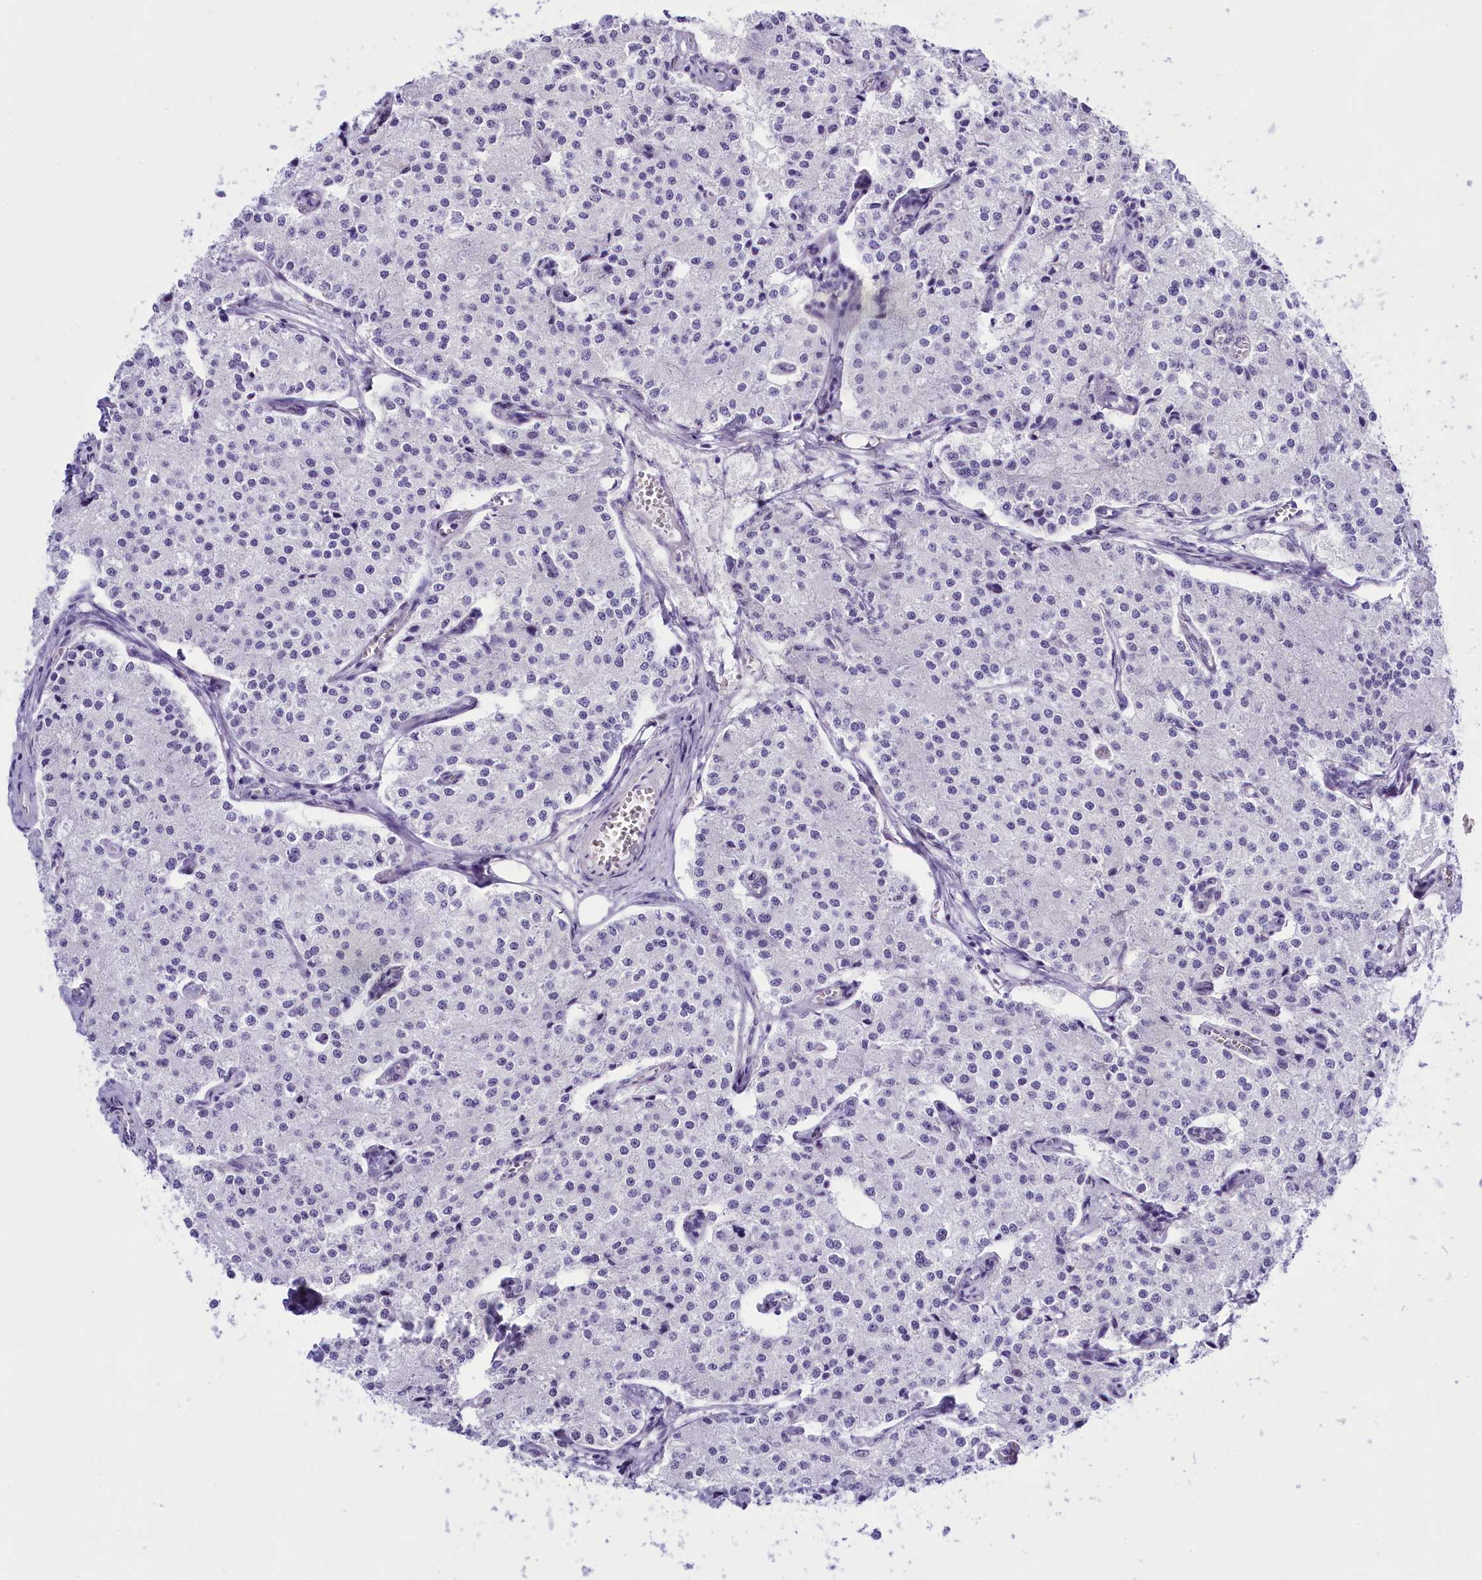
{"staining": {"intensity": "negative", "quantity": "none", "location": "none"}, "tissue": "carcinoid", "cell_type": "Tumor cells", "image_type": "cancer", "snomed": [{"axis": "morphology", "description": "Carcinoid, malignant, NOS"}, {"axis": "topography", "description": "Colon"}], "caption": "This photomicrograph is of carcinoid stained with IHC to label a protein in brown with the nuclei are counter-stained blue. There is no expression in tumor cells.", "gene": "RPS6KB1", "patient": {"sex": "female", "age": 52}}